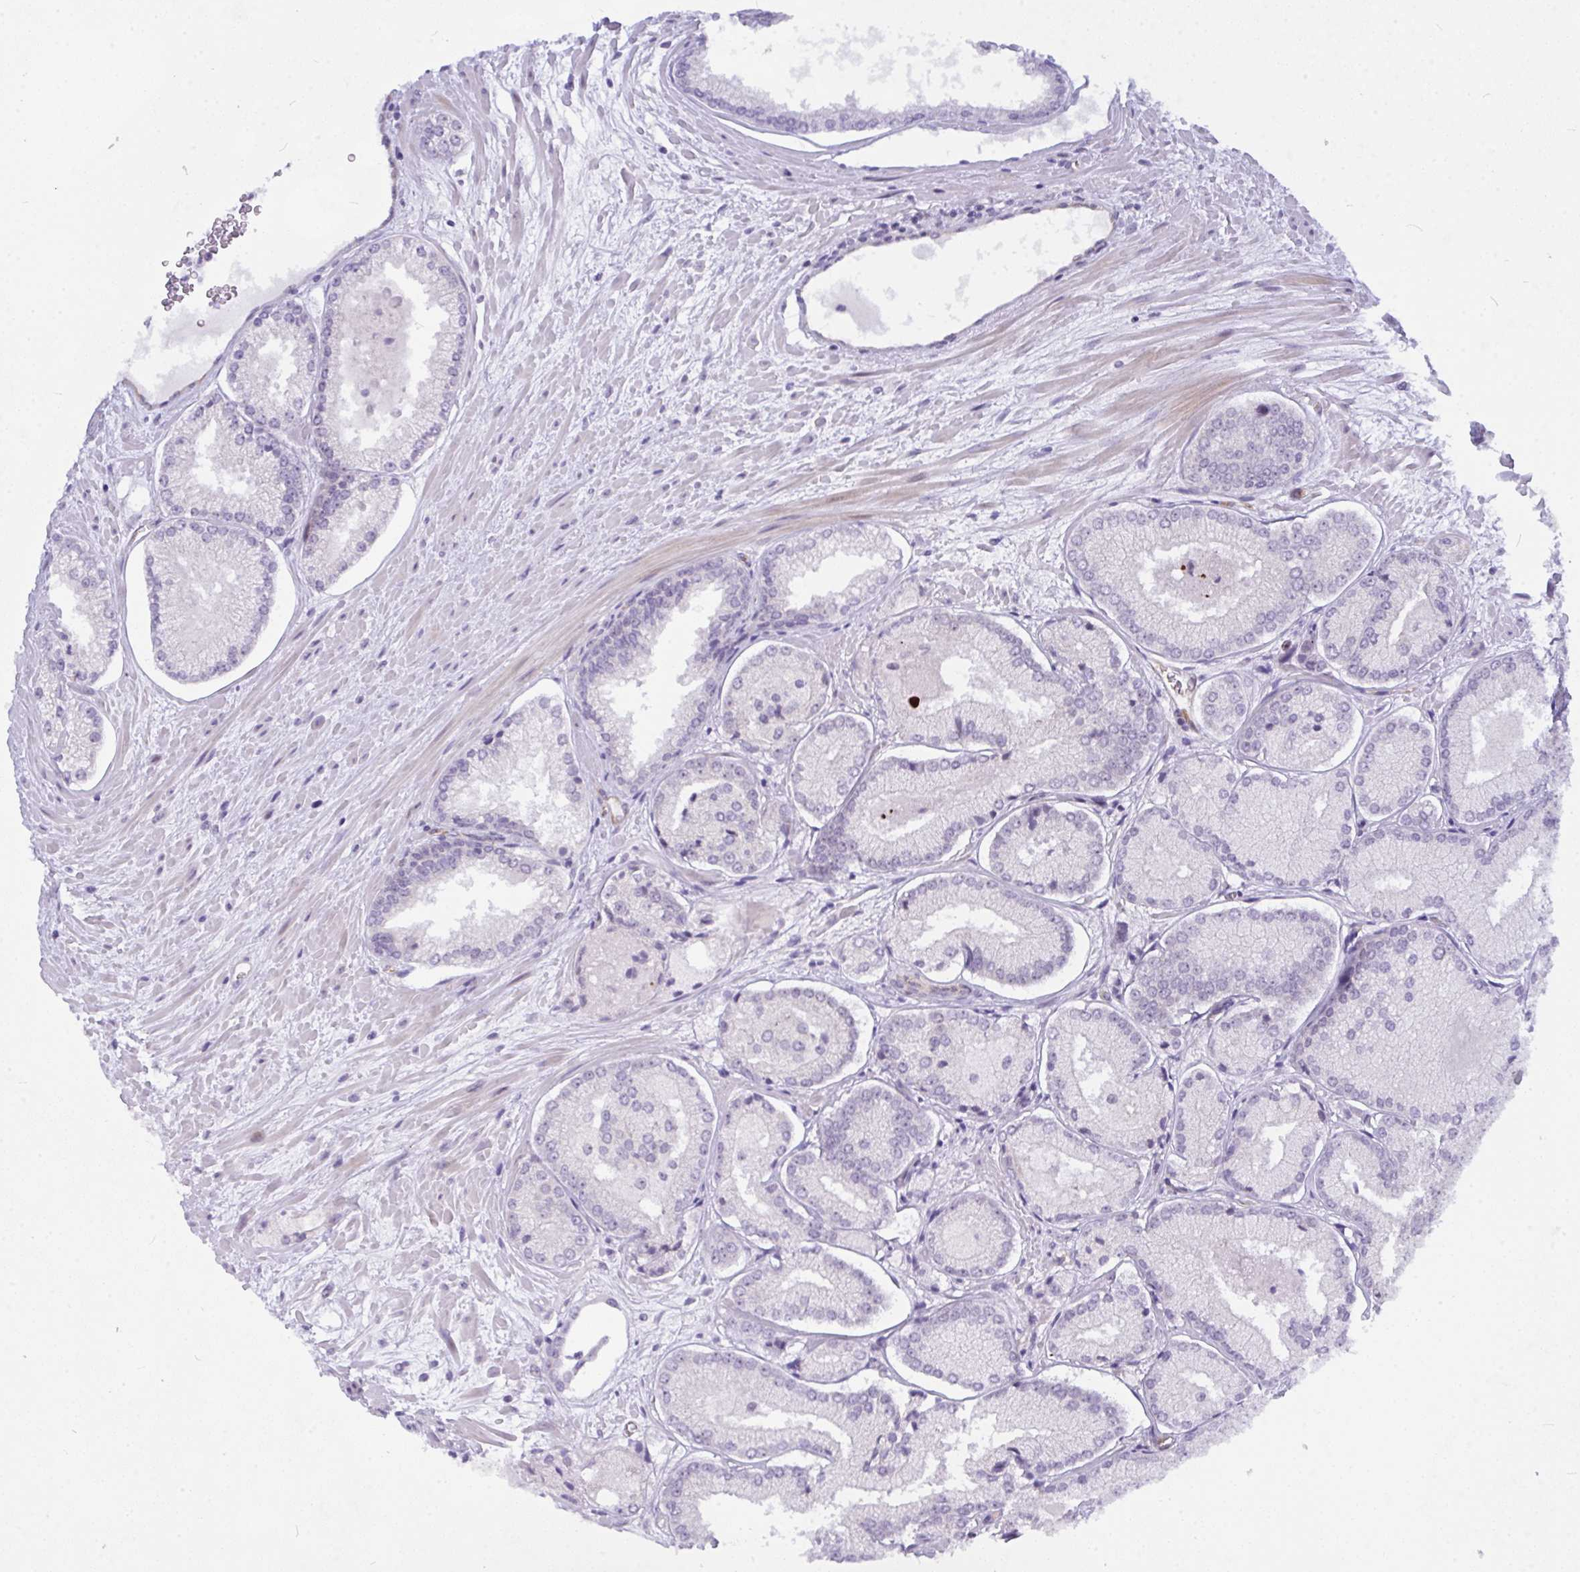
{"staining": {"intensity": "negative", "quantity": "none", "location": "none"}, "tissue": "prostate cancer", "cell_type": "Tumor cells", "image_type": "cancer", "snomed": [{"axis": "morphology", "description": "Adenocarcinoma, High grade"}, {"axis": "topography", "description": "Prostate"}], "caption": "A high-resolution histopathology image shows IHC staining of prostate cancer (adenocarcinoma (high-grade)), which exhibits no significant expression in tumor cells.", "gene": "NFXL1", "patient": {"sex": "male", "age": 73}}